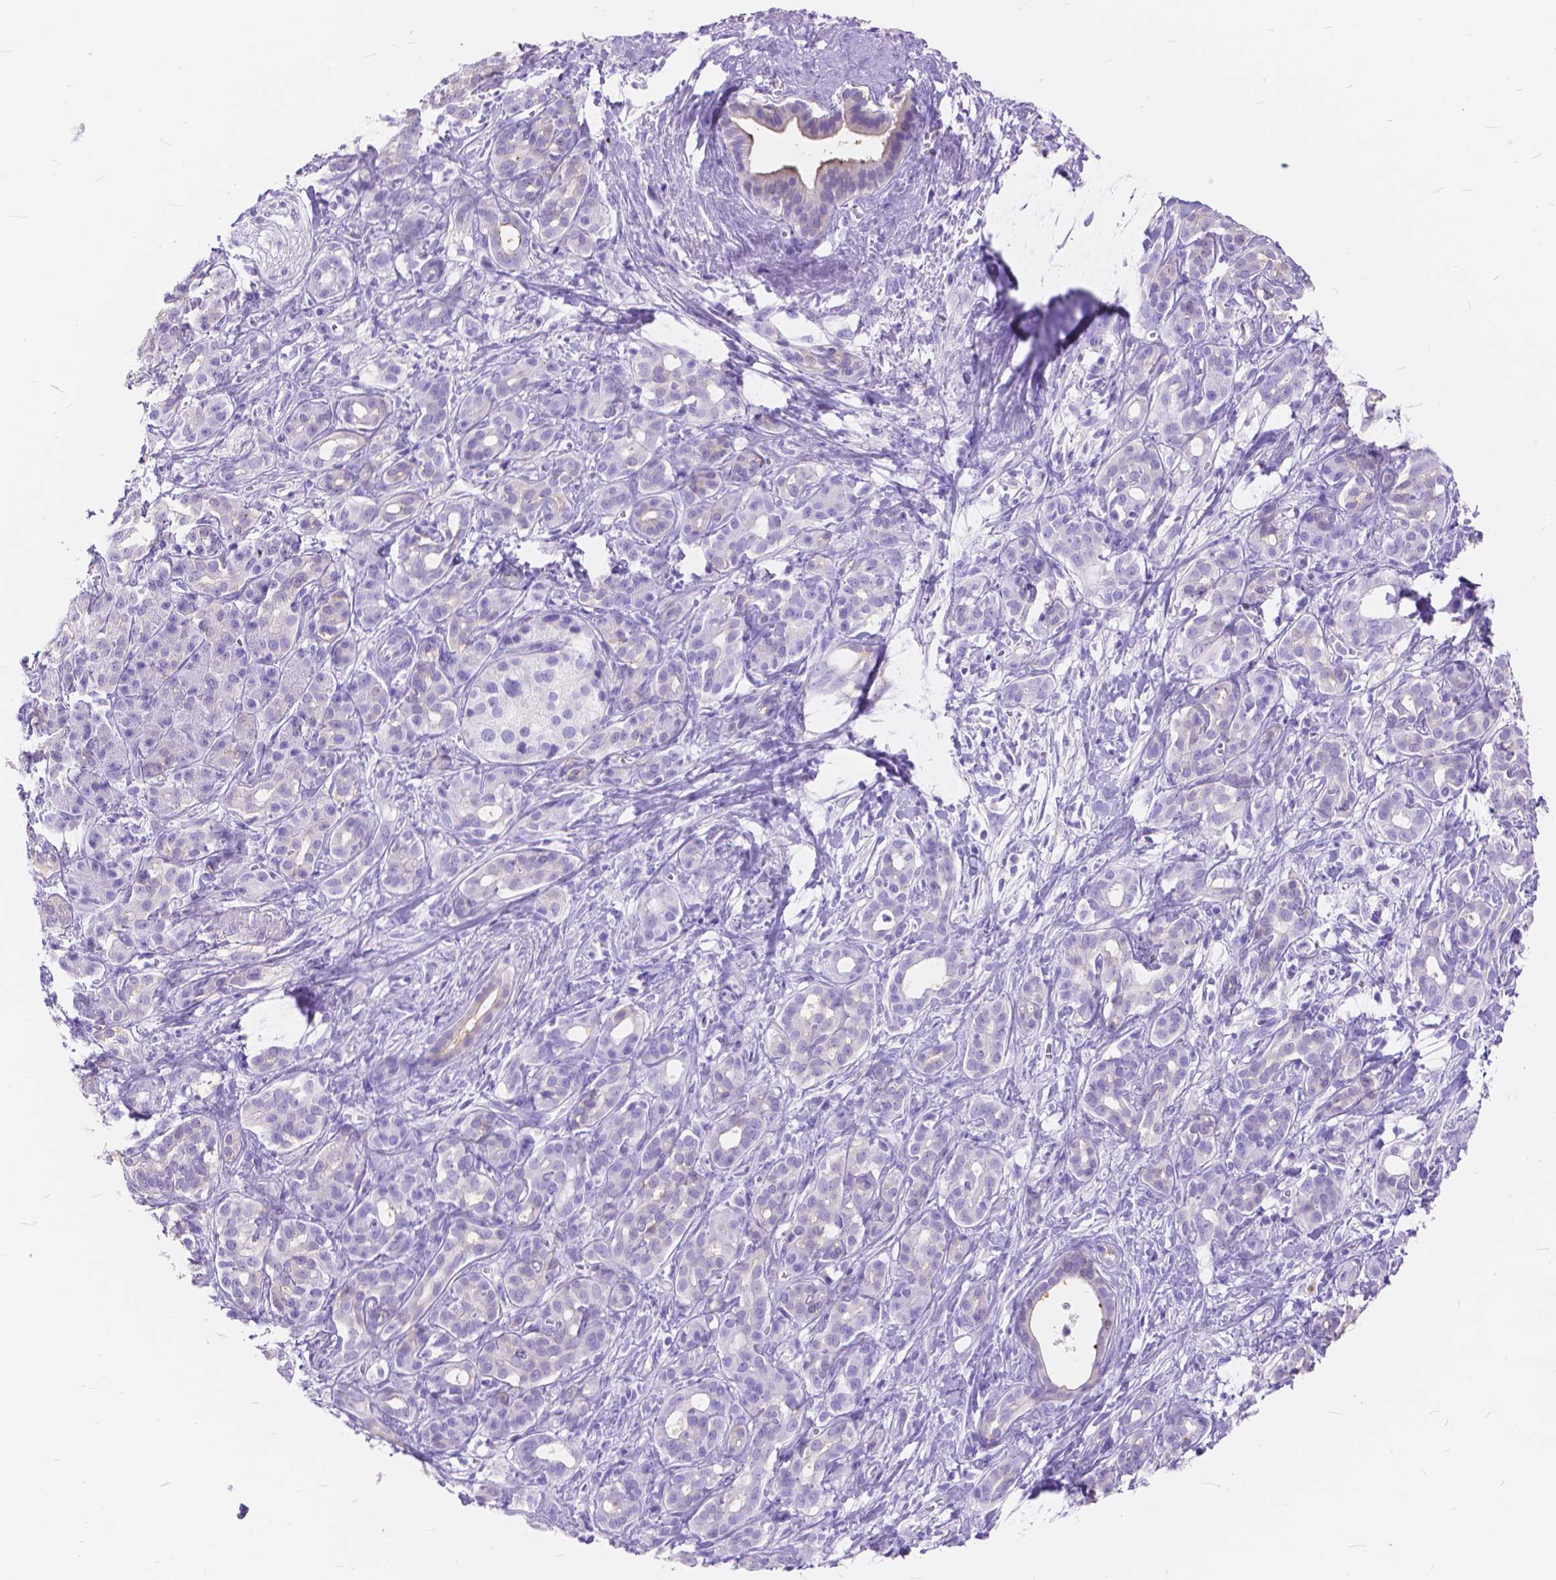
{"staining": {"intensity": "negative", "quantity": "none", "location": "none"}, "tissue": "pancreatic cancer", "cell_type": "Tumor cells", "image_type": "cancer", "snomed": [{"axis": "morphology", "description": "Adenocarcinoma, NOS"}, {"axis": "topography", "description": "Pancreas"}], "caption": "Tumor cells are negative for brown protein staining in pancreatic cancer.", "gene": "FOXL2", "patient": {"sex": "male", "age": 61}}